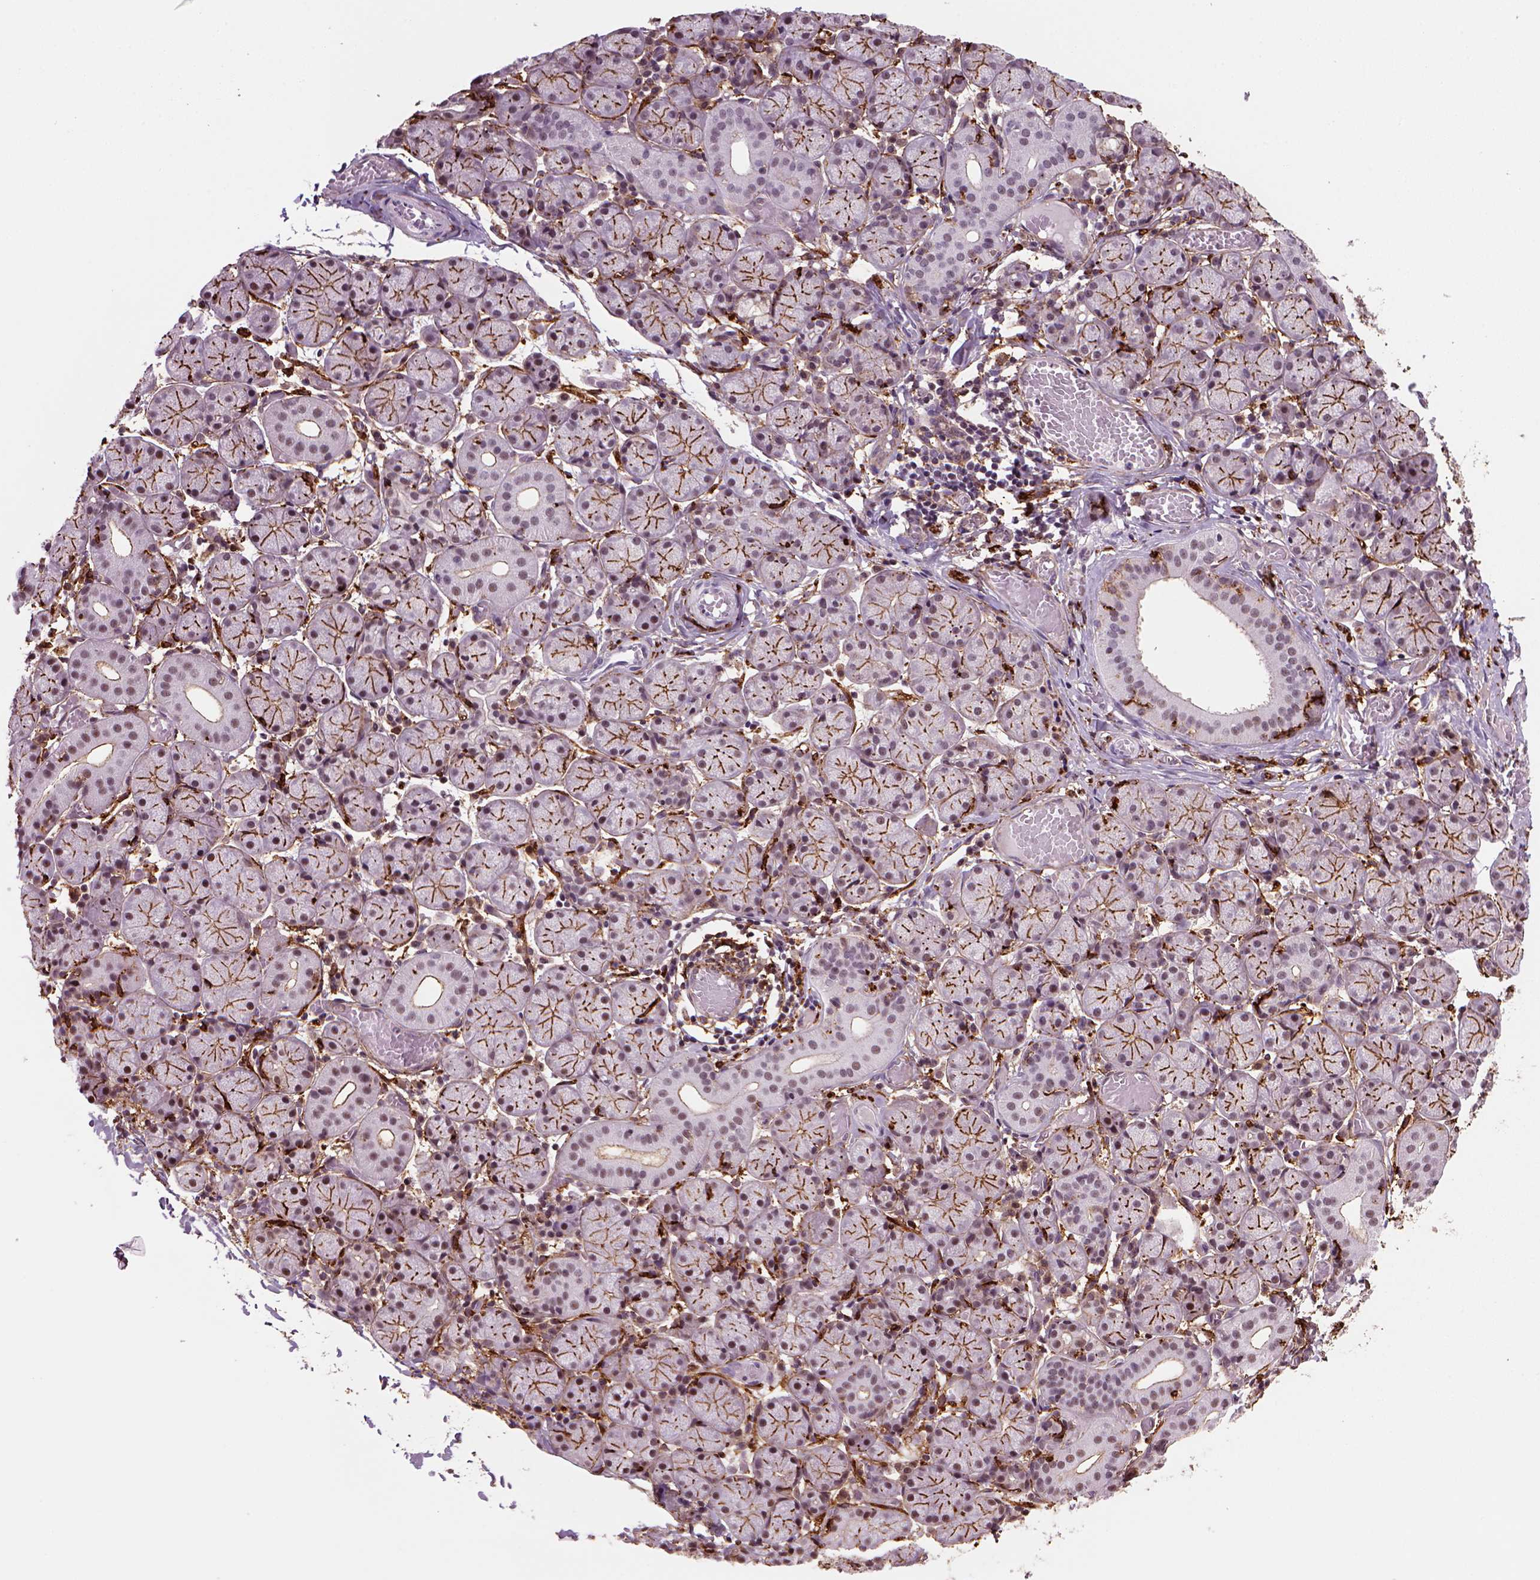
{"staining": {"intensity": "strong", "quantity": ">75%", "location": "cytoplasmic/membranous"}, "tissue": "salivary gland", "cell_type": "Glandular cells", "image_type": "normal", "snomed": [{"axis": "morphology", "description": "Normal tissue, NOS"}, {"axis": "topography", "description": "Salivary gland"}], "caption": "Immunohistochemistry (IHC) of unremarkable human salivary gland shows high levels of strong cytoplasmic/membranous positivity in about >75% of glandular cells. (DAB IHC with brightfield microscopy, high magnification).", "gene": "MARCKS", "patient": {"sex": "female", "age": 24}}